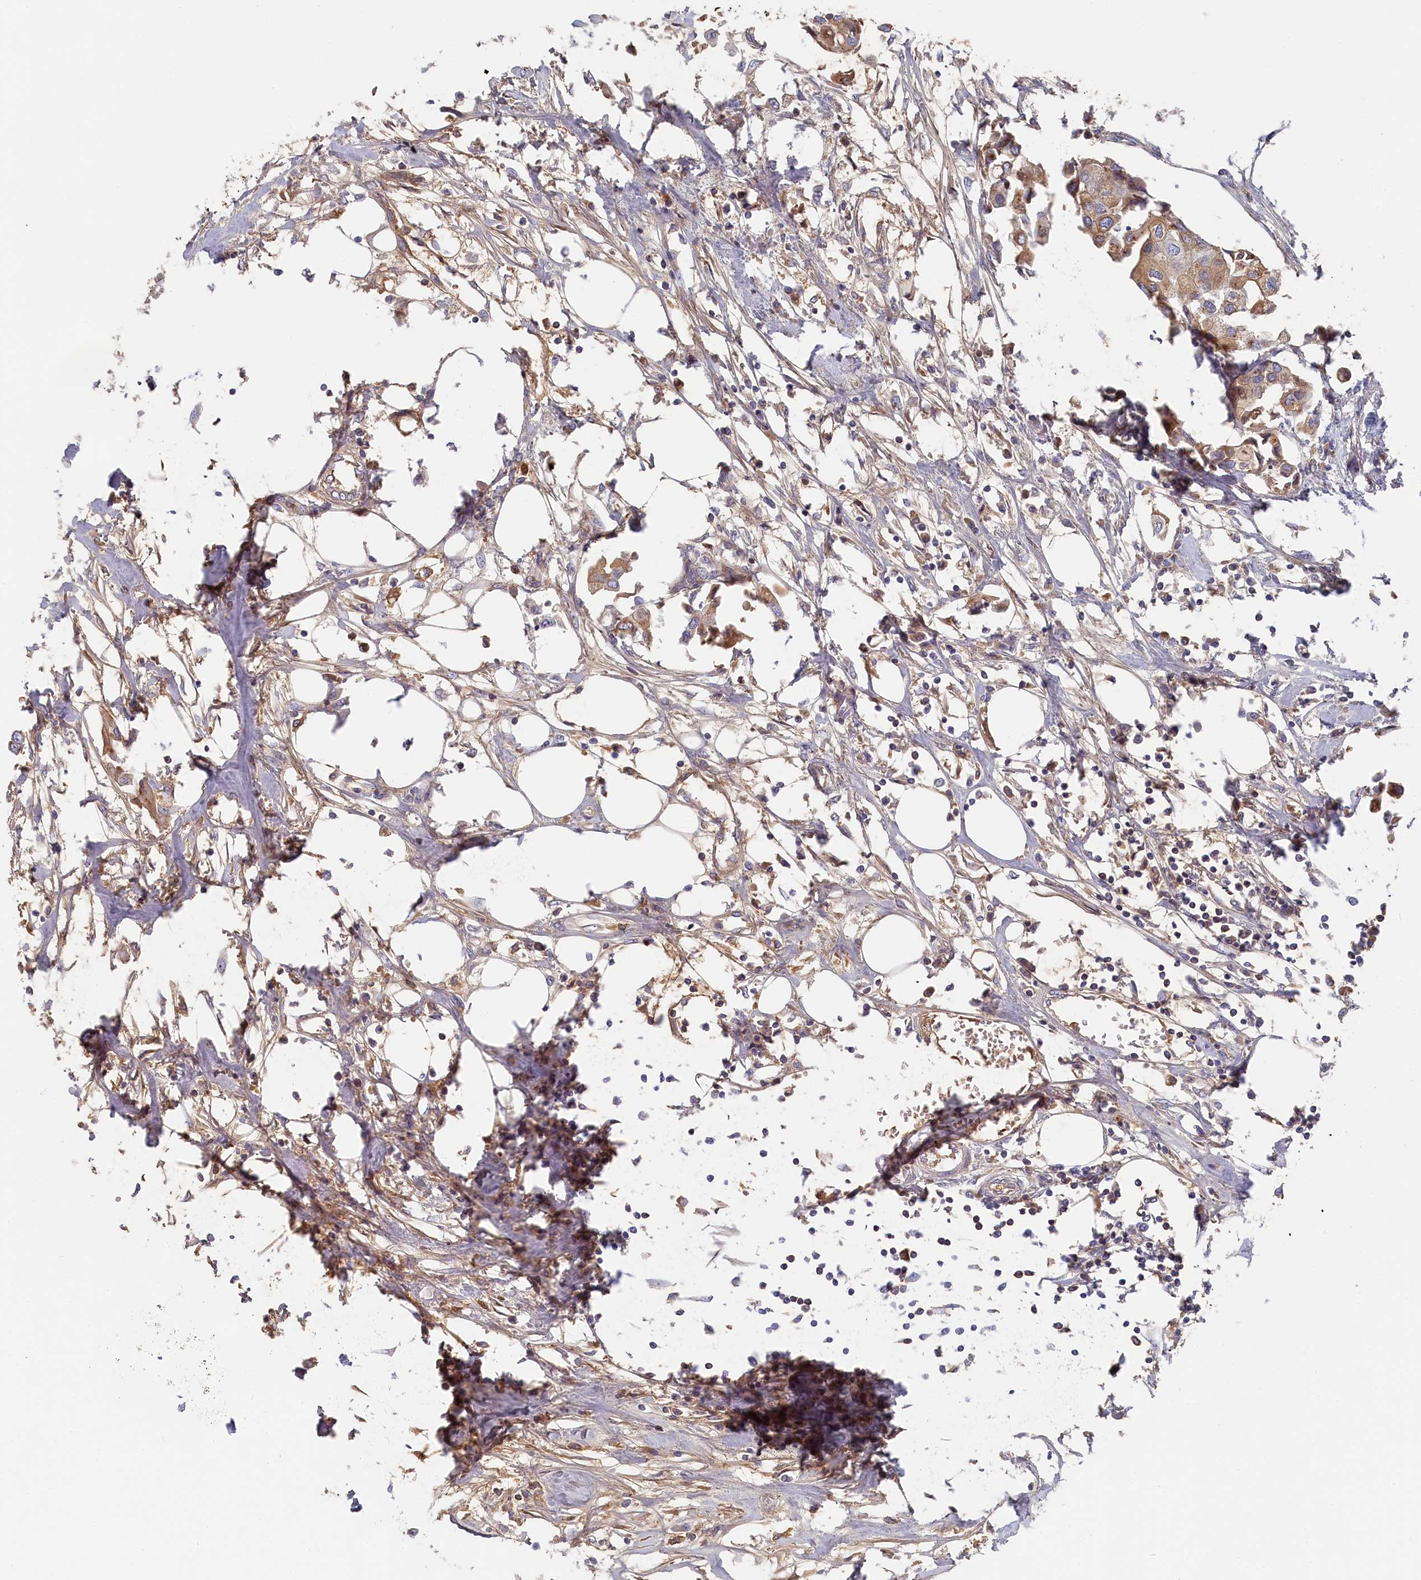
{"staining": {"intensity": "moderate", "quantity": "25%-75%", "location": "cytoplasmic/membranous"}, "tissue": "urothelial cancer", "cell_type": "Tumor cells", "image_type": "cancer", "snomed": [{"axis": "morphology", "description": "Urothelial carcinoma, High grade"}, {"axis": "topography", "description": "Urinary bladder"}], "caption": "IHC (DAB) staining of high-grade urothelial carcinoma shows moderate cytoplasmic/membranous protein expression in approximately 25%-75% of tumor cells. (brown staining indicates protein expression, while blue staining denotes nuclei).", "gene": "STX16", "patient": {"sex": "male", "age": 64}}